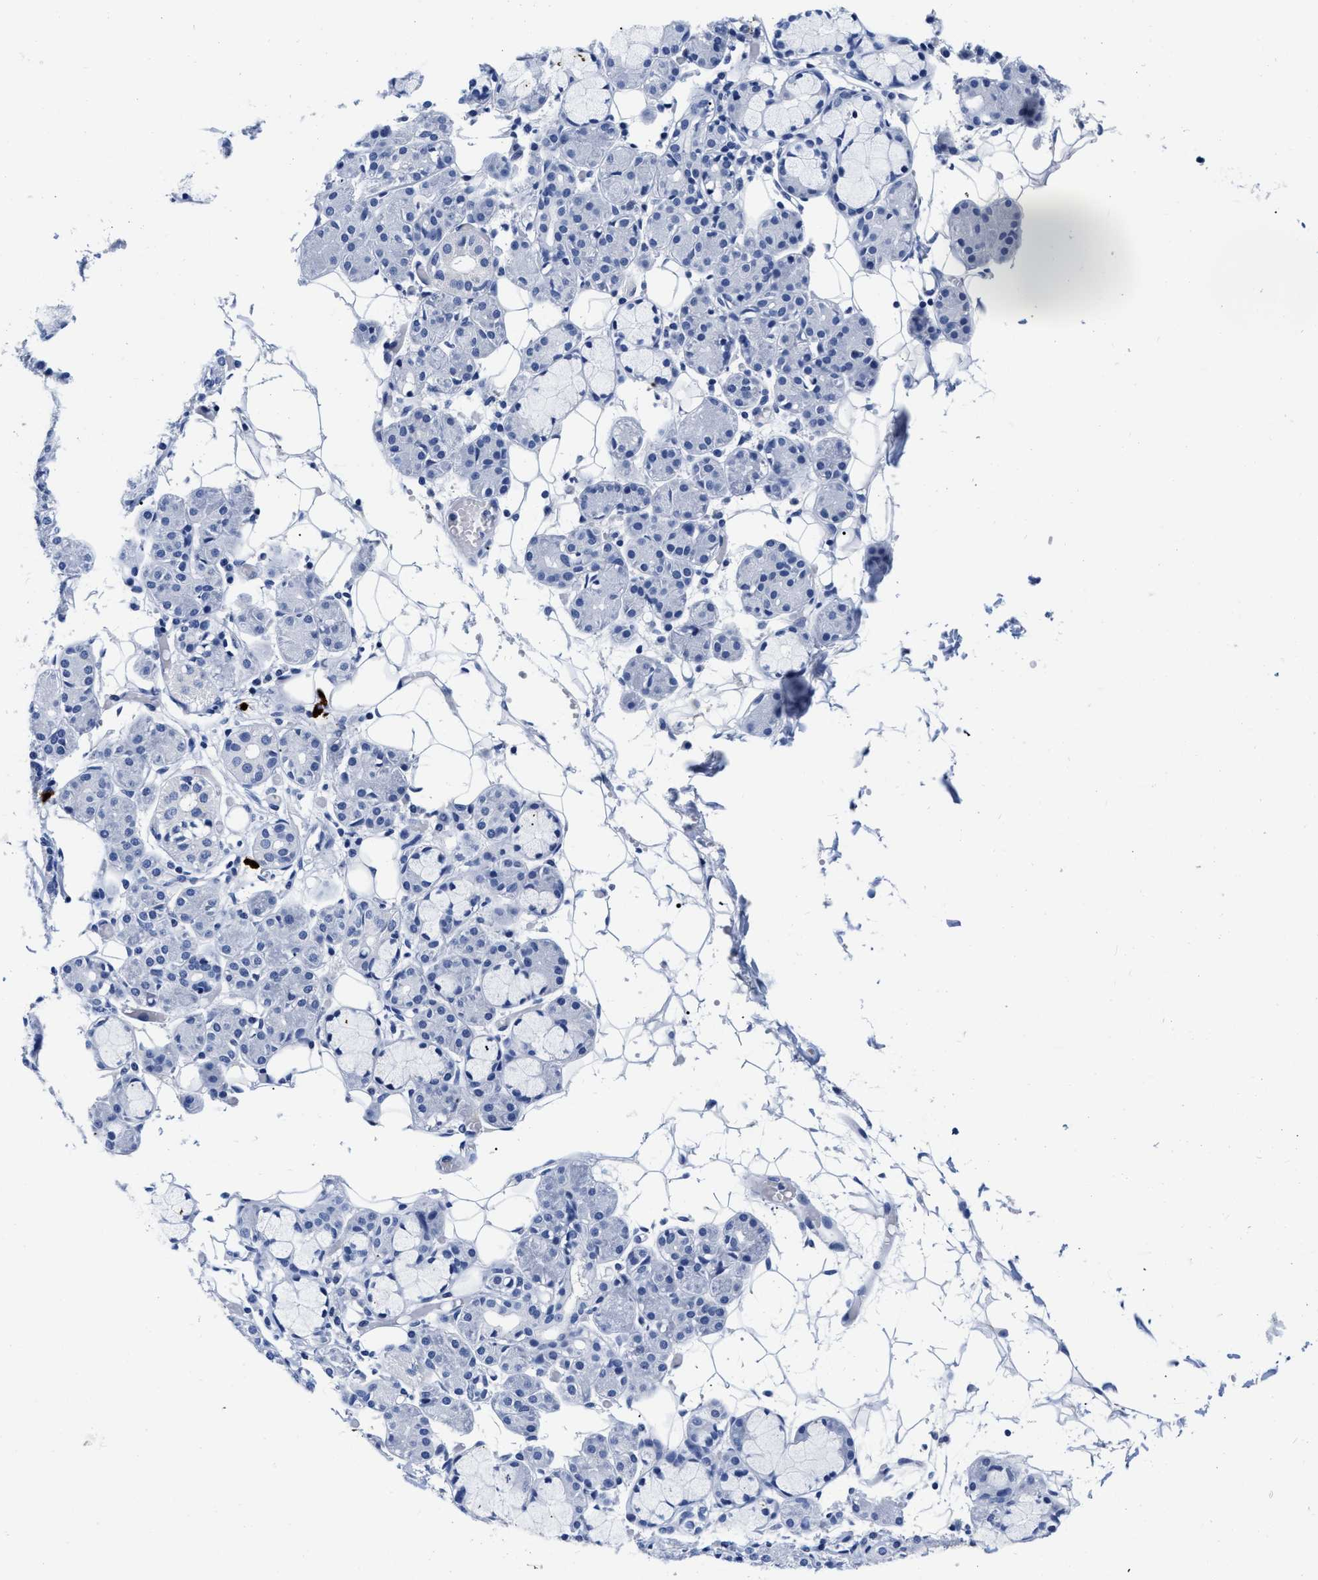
{"staining": {"intensity": "negative", "quantity": "none", "location": "none"}, "tissue": "salivary gland", "cell_type": "Glandular cells", "image_type": "normal", "snomed": [{"axis": "morphology", "description": "Normal tissue, NOS"}, {"axis": "topography", "description": "Salivary gland"}], "caption": "This photomicrograph is of normal salivary gland stained with IHC to label a protein in brown with the nuclei are counter-stained blue. There is no positivity in glandular cells.", "gene": "CER1", "patient": {"sex": "male", "age": 63}}